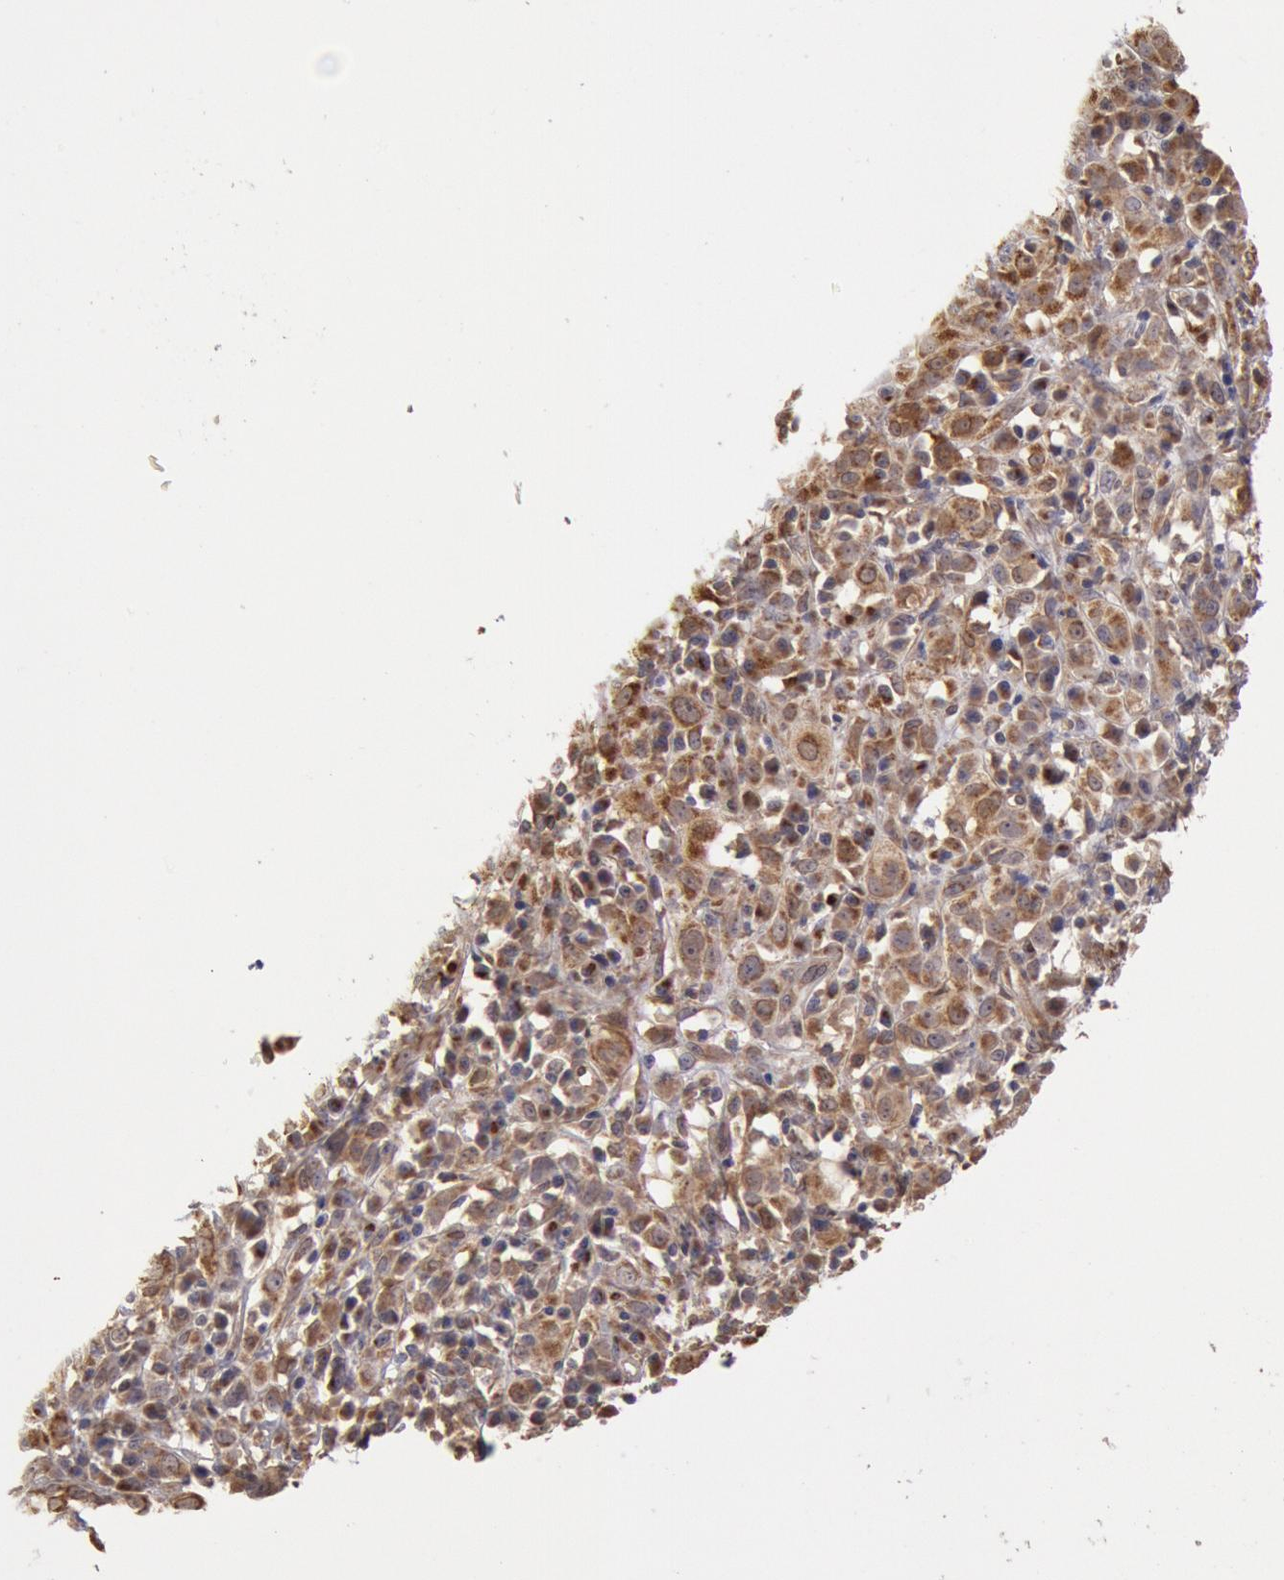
{"staining": {"intensity": "moderate", "quantity": ">75%", "location": "cytoplasmic/membranous,nuclear"}, "tissue": "melanoma", "cell_type": "Tumor cells", "image_type": "cancer", "snomed": [{"axis": "morphology", "description": "Malignant melanoma, NOS"}, {"axis": "topography", "description": "Skin"}], "caption": "Protein staining reveals moderate cytoplasmic/membranous and nuclear staining in approximately >75% of tumor cells in malignant melanoma.", "gene": "COMT", "patient": {"sex": "female", "age": 52}}